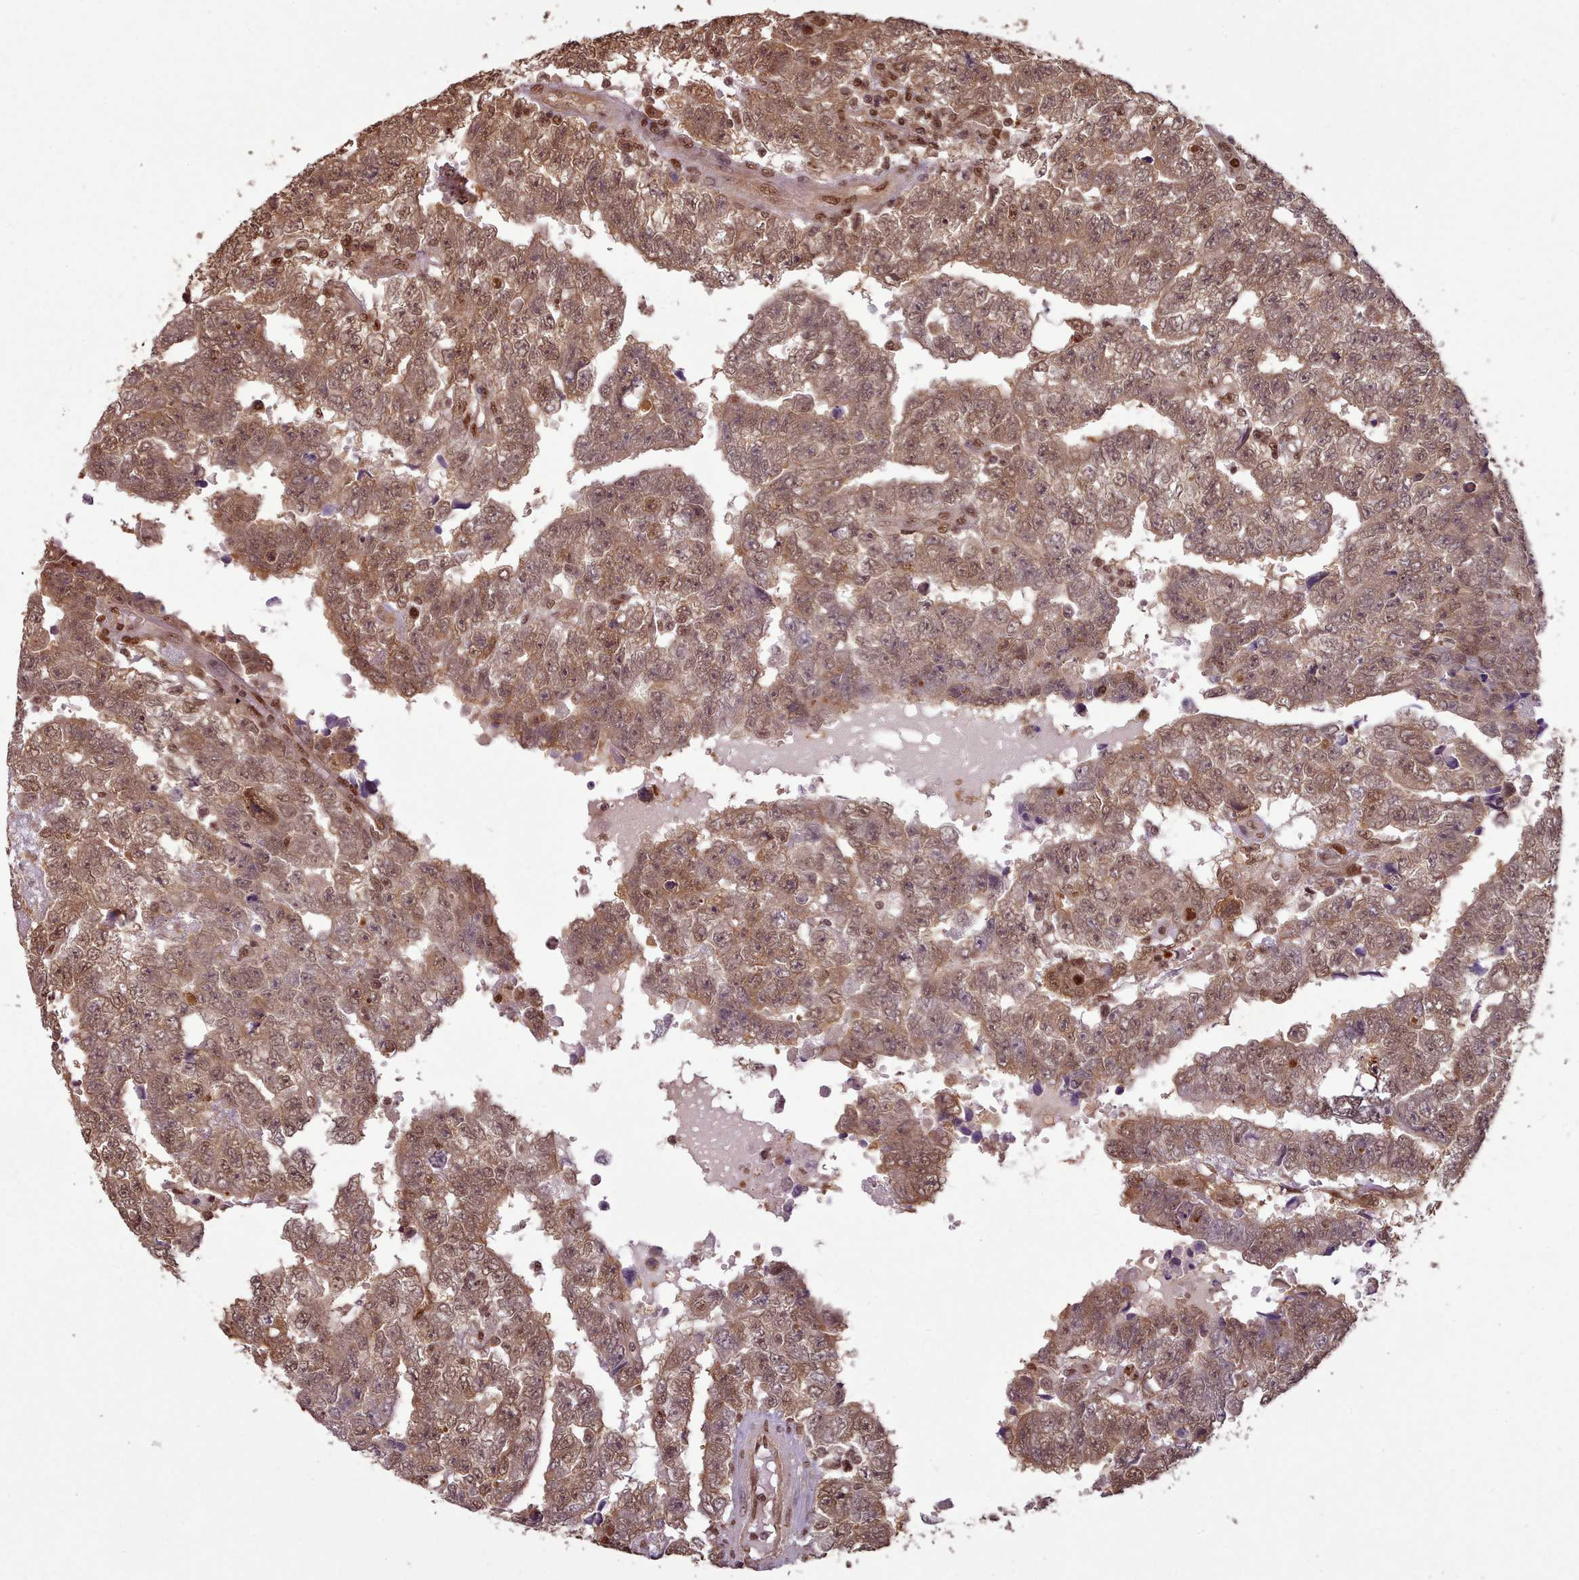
{"staining": {"intensity": "moderate", "quantity": "25%-75%", "location": "cytoplasmic/membranous,nuclear"}, "tissue": "testis cancer", "cell_type": "Tumor cells", "image_type": "cancer", "snomed": [{"axis": "morphology", "description": "Carcinoma, Embryonal, NOS"}, {"axis": "topography", "description": "Testis"}], "caption": "The histopathology image demonstrates immunohistochemical staining of testis embryonal carcinoma. There is moderate cytoplasmic/membranous and nuclear staining is present in approximately 25%-75% of tumor cells. (Brightfield microscopy of DAB IHC at high magnification).", "gene": "RPS27A", "patient": {"sex": "male", "age": 25}}